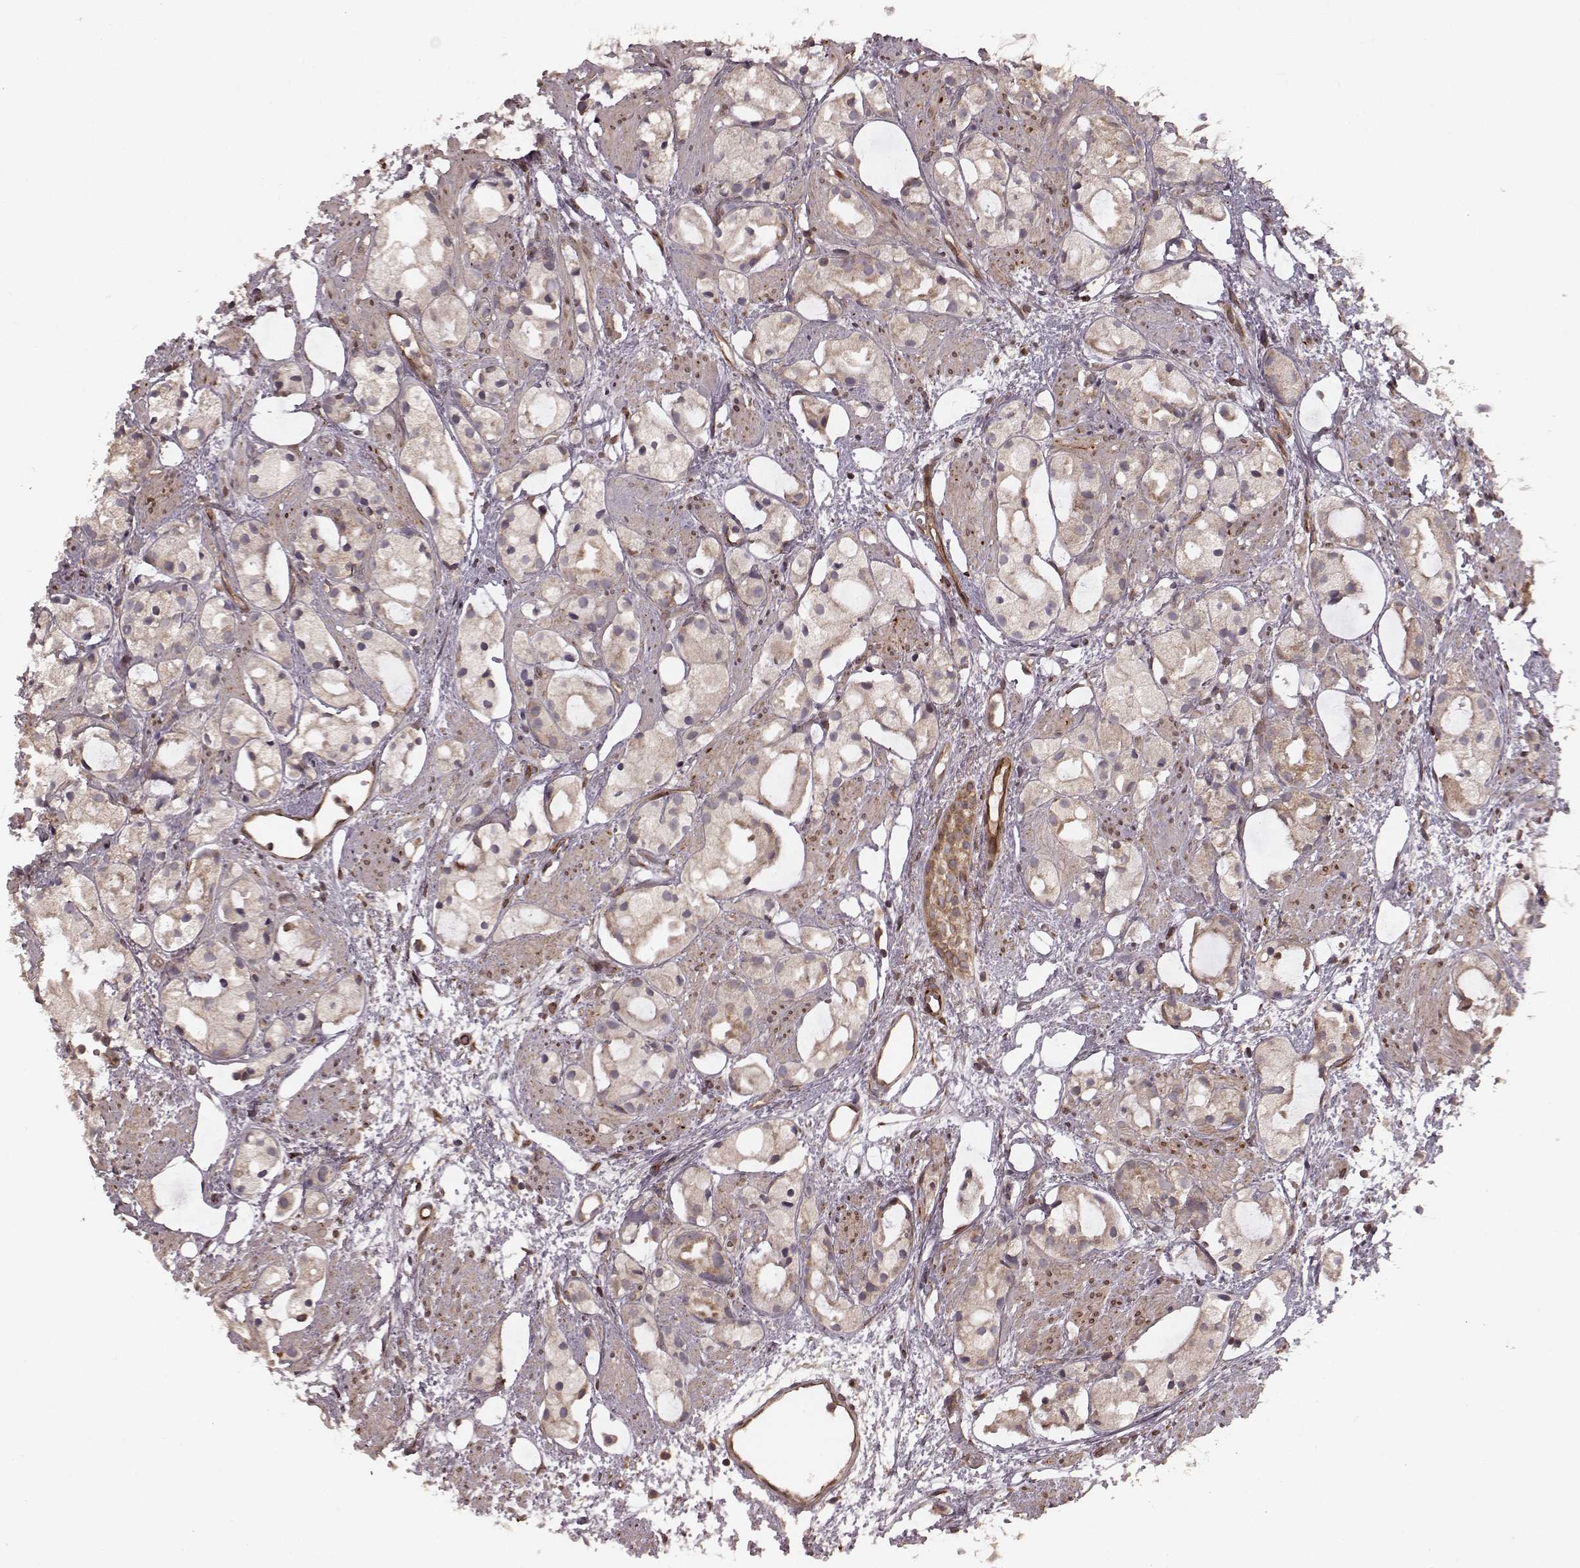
{"staining": {"intensity": "weak", "quantity": ">75%", "location": "cytoplasmic/membranous"}, "tissue": "prostate cancer", "cell_type": "Tumor cells", "image_type": "cancer", "snomed": [{"axis": "morphology", "description": "Adenocarcinoma, High grade"}, {"axis": "topography", "description": "Prostate"}], "caption": "Prostate cancer (adenocarcinoma (high-grade)) stained for a protein exhibits weak cytoplasmic/membranous positivity in tumor cells. Using DAB (brown) and hematoxylin (blue) stains, captured at high magnification using brightfield microscopy.", "gene": "AGPAT1", "patient": {"sex": "male", "age": 85}}